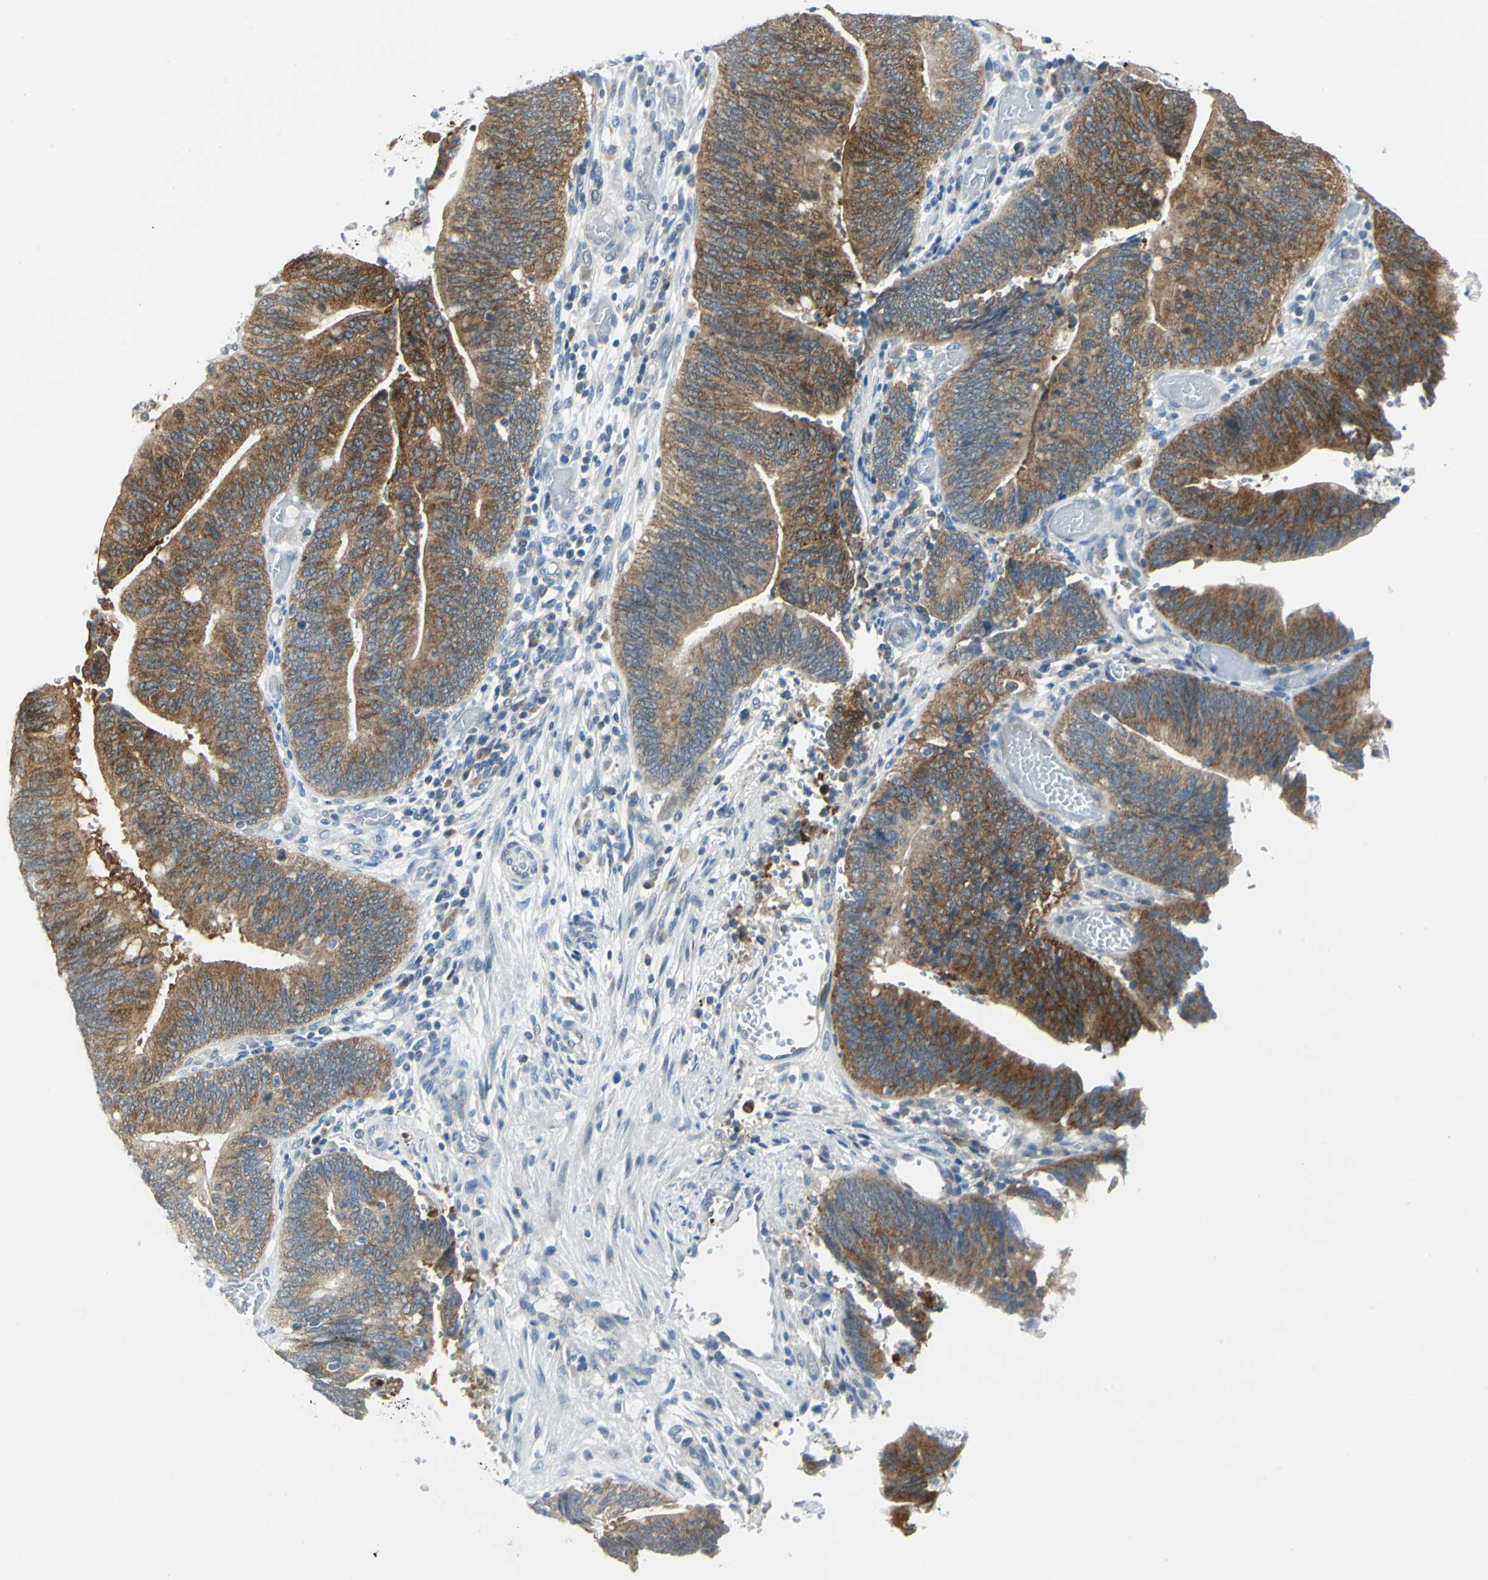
{"staining": {"intensity": "strong", "quantity": ">75%", "location": "cytoplasmic/membranous"}, "tissue": "colorectal cancer", "cell_type": "Tumor cells", "image_type": "cancer", "snomed": [{"axis": "morphology", "description": "Adenocarcinoma, NOS"}, {"axis": "topography", "description": "Rectum"}], "caption": "This histopathology image reveals immunohistochemistry staining of human colorectal adenocarcinoma, with high strong cytoplasmic/membranous staining in approximately >75% of tumor cells.", "gene": "ALDOA", "patient": {"sex": "female", "age": 66}}